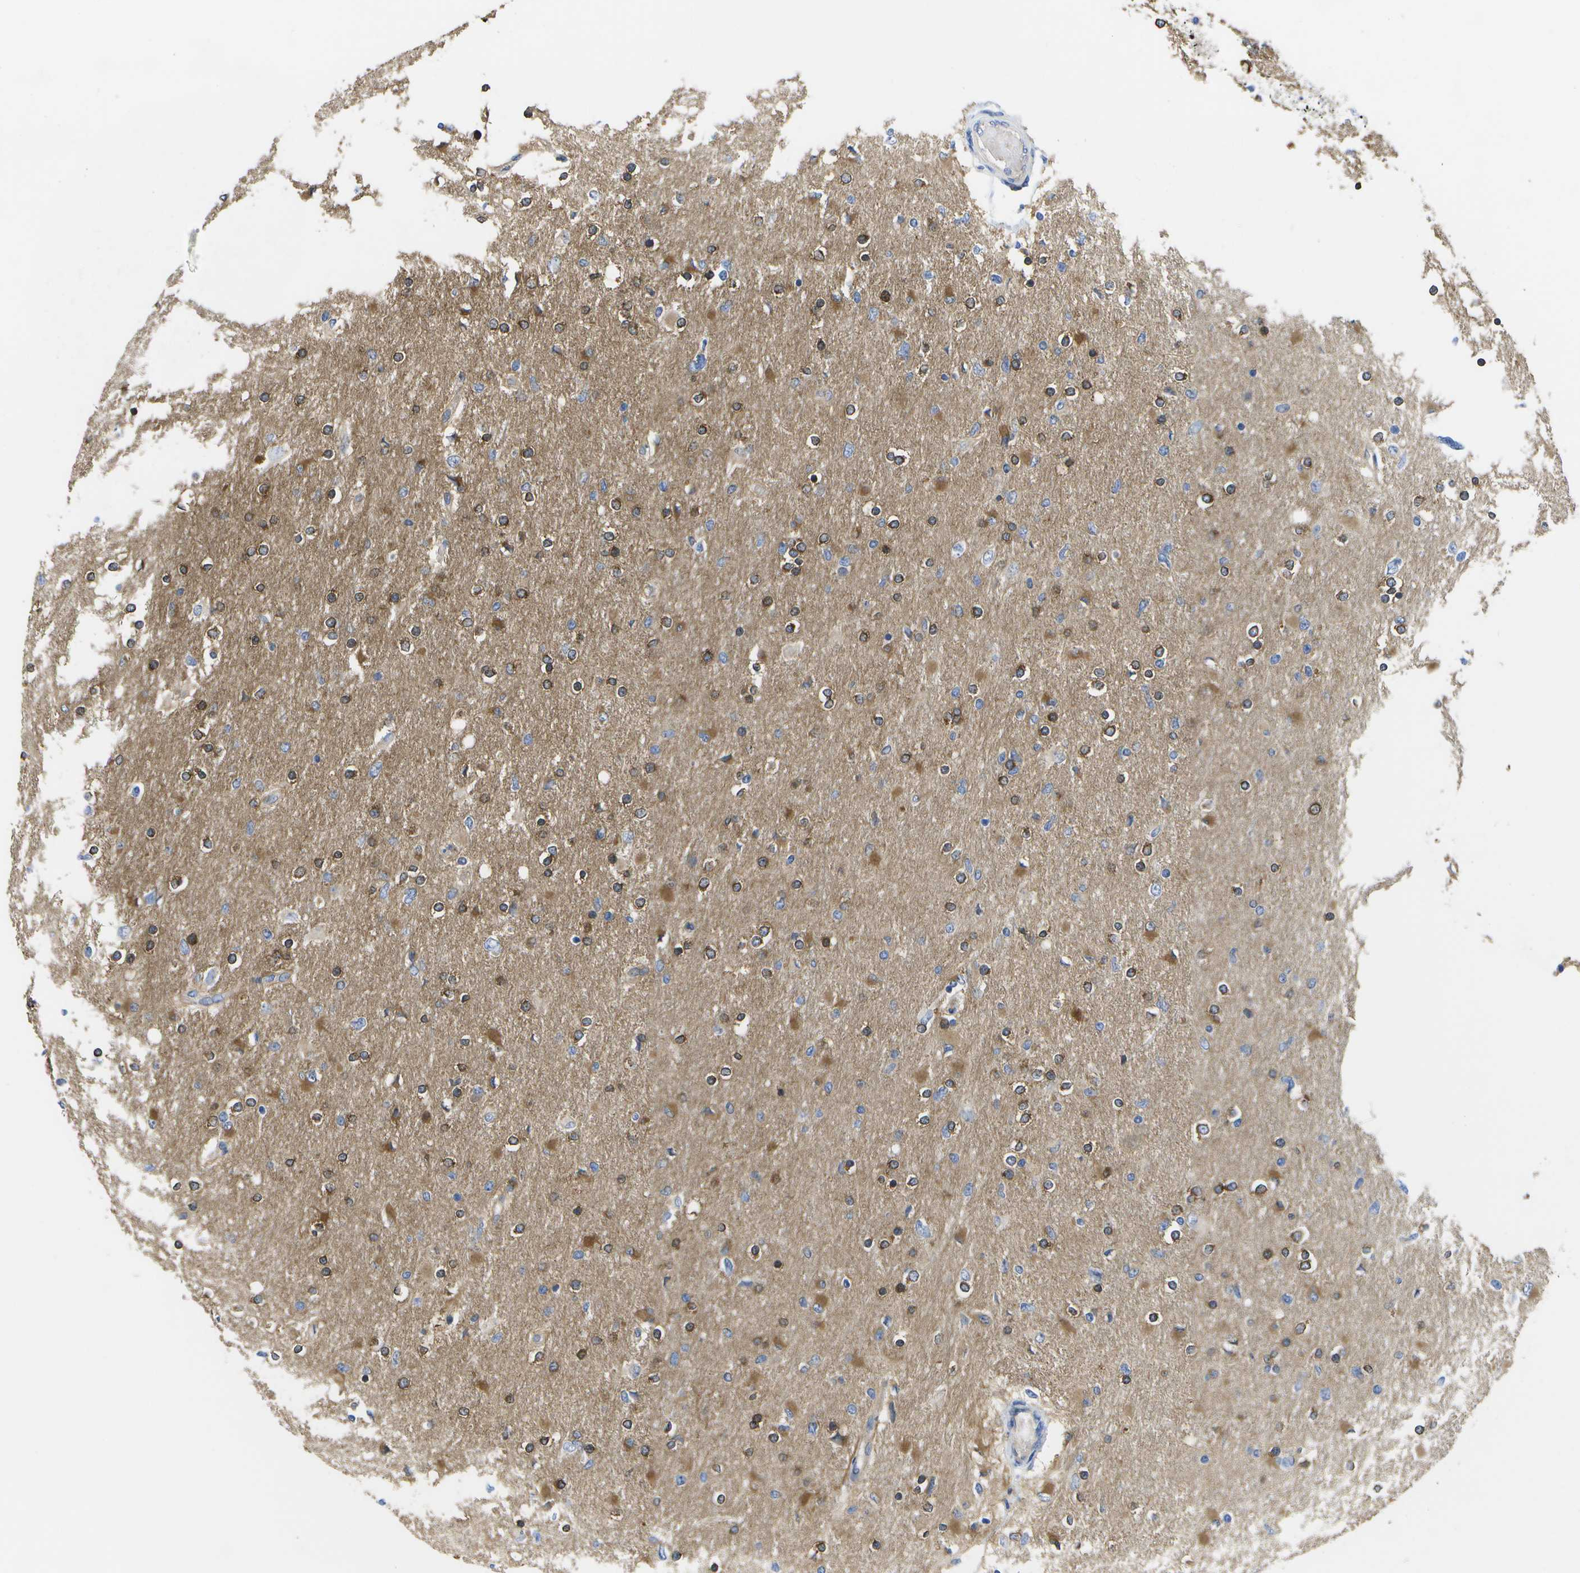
{"staining": {"intensity": "moderate", "quantity": "25%-75%", "location": "cytoplasmic/membranous"}, "tissue": "glioma", "cell_type": "Tumor cells", "image_type": "cancer", "snomed": [{"axis": "morphology", "description": "Glioma, malignant, High grade"}, {"axis": "topography", "description": "Cerebral cortex"}], "caption": "An immunohistochemistry (IHC) micrograph of tumor tissue is shown. Protein staining in brown shows moderate cytoplasmic/membranous positivity in malignant high-grade glioma within tumor cells. The staining was performed using DAB to visualize the protein expression in brown, while the nuclei were stained in blue with hematoxylin (Magnification: 20x).", "gene": "DYSF", "patient": {"sex": "female", "age": 36}}